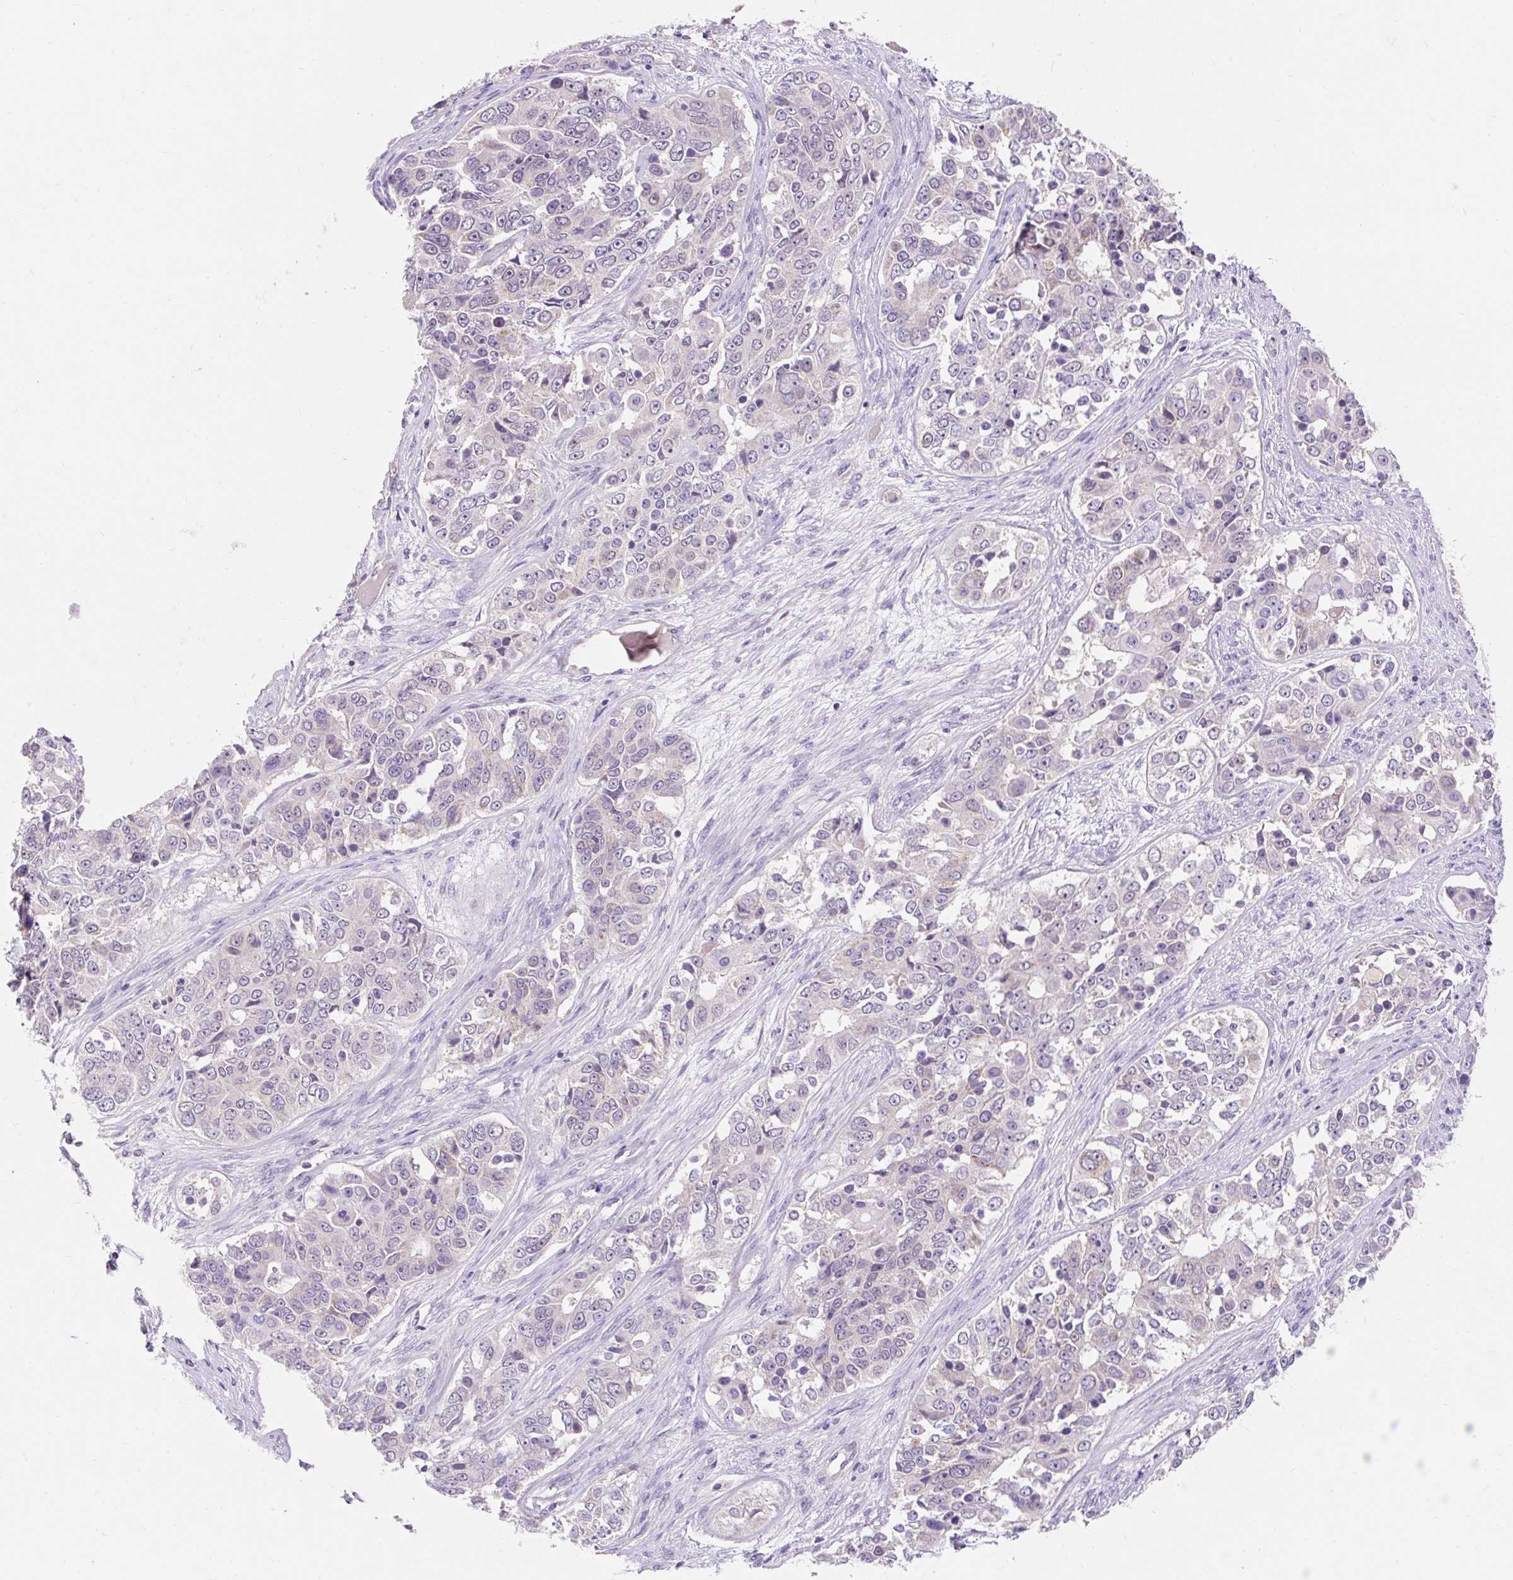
{"staining": {"intensity": "moderate", "quantity": "<25%", "location": "cytoplasmic/membranous"}, "tissue": "ovarian cancer", "cell_type": "Tumor cells", "image_type": "cancer", "snomed": [{"axis": "morphology", "description": "Carcinoma, endometroid"}, {"axis": "topography", "description": "Ovary"}], "caption": "Immunohistochemistry (IHC) staining of ovarian cancer (endometroid carcinoma), which demonstrates low levels of moderate cytoplasmic/membranous positivity in approximately <25% of tumor cells indicating moderate cytoplasmic/membranous protein expression. The staining was performed using DAB (3,3'-diaminobenzidine) (brown) for protein detection and nuclei were counterstained in hematoxylin (blue).", "gene": "PMAIP1", "patient": {"sex": "female", "age": 51}}